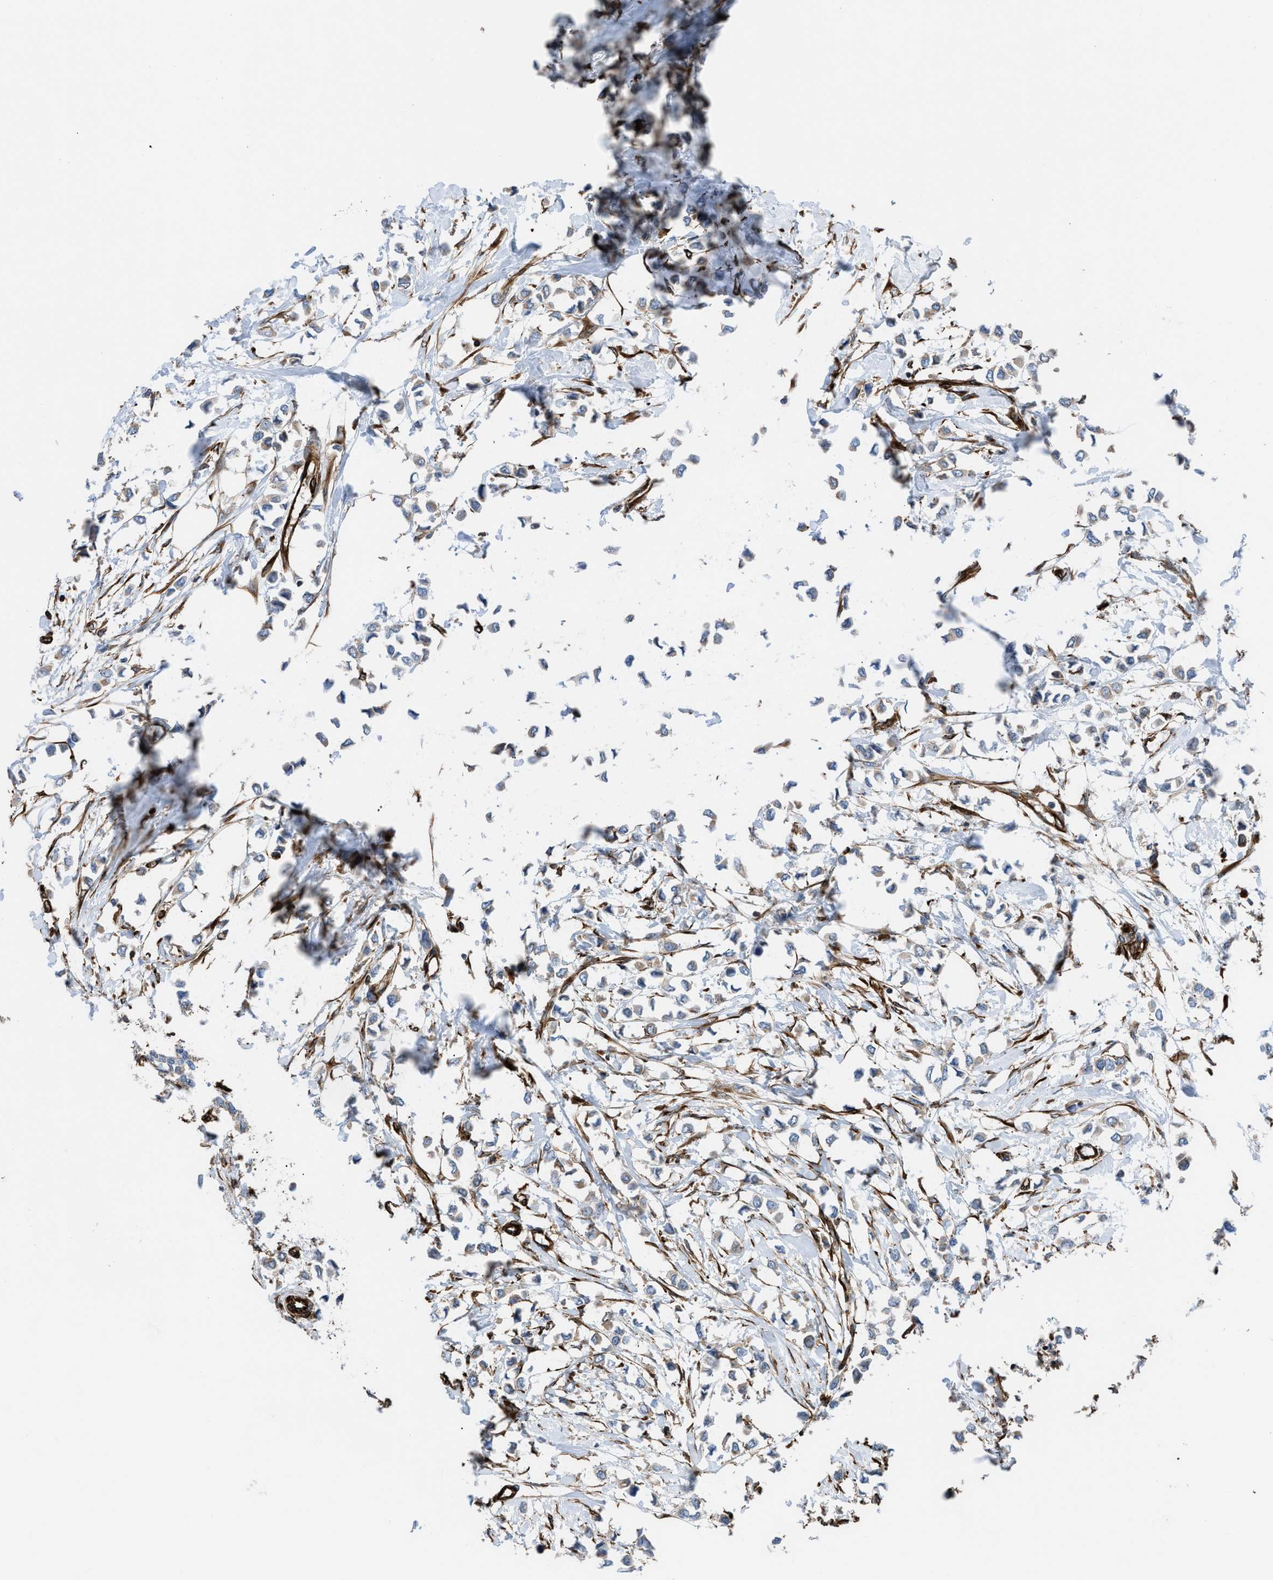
{"staining": {"intensity": "weak", "quantity": "25%-75%", "location": "cytoplasmic/membranous"}, "tissue": "breast cancer", "cell_type": "Tumor cells", "image_type": "cancer", "snomed": [{"axis": "morphology", "description": "Lobular carcinoma"}, {"axis": "topography", "description": "Breast"}], "caption": "This is an image of immunohistochemistry staining of lobular carcinoma (breast), which shows weak positivity in the cytoplasmic/membranous of tumor cells.", "gene": "PTPRE", "patient": {"sex": "female", "age": 51}}